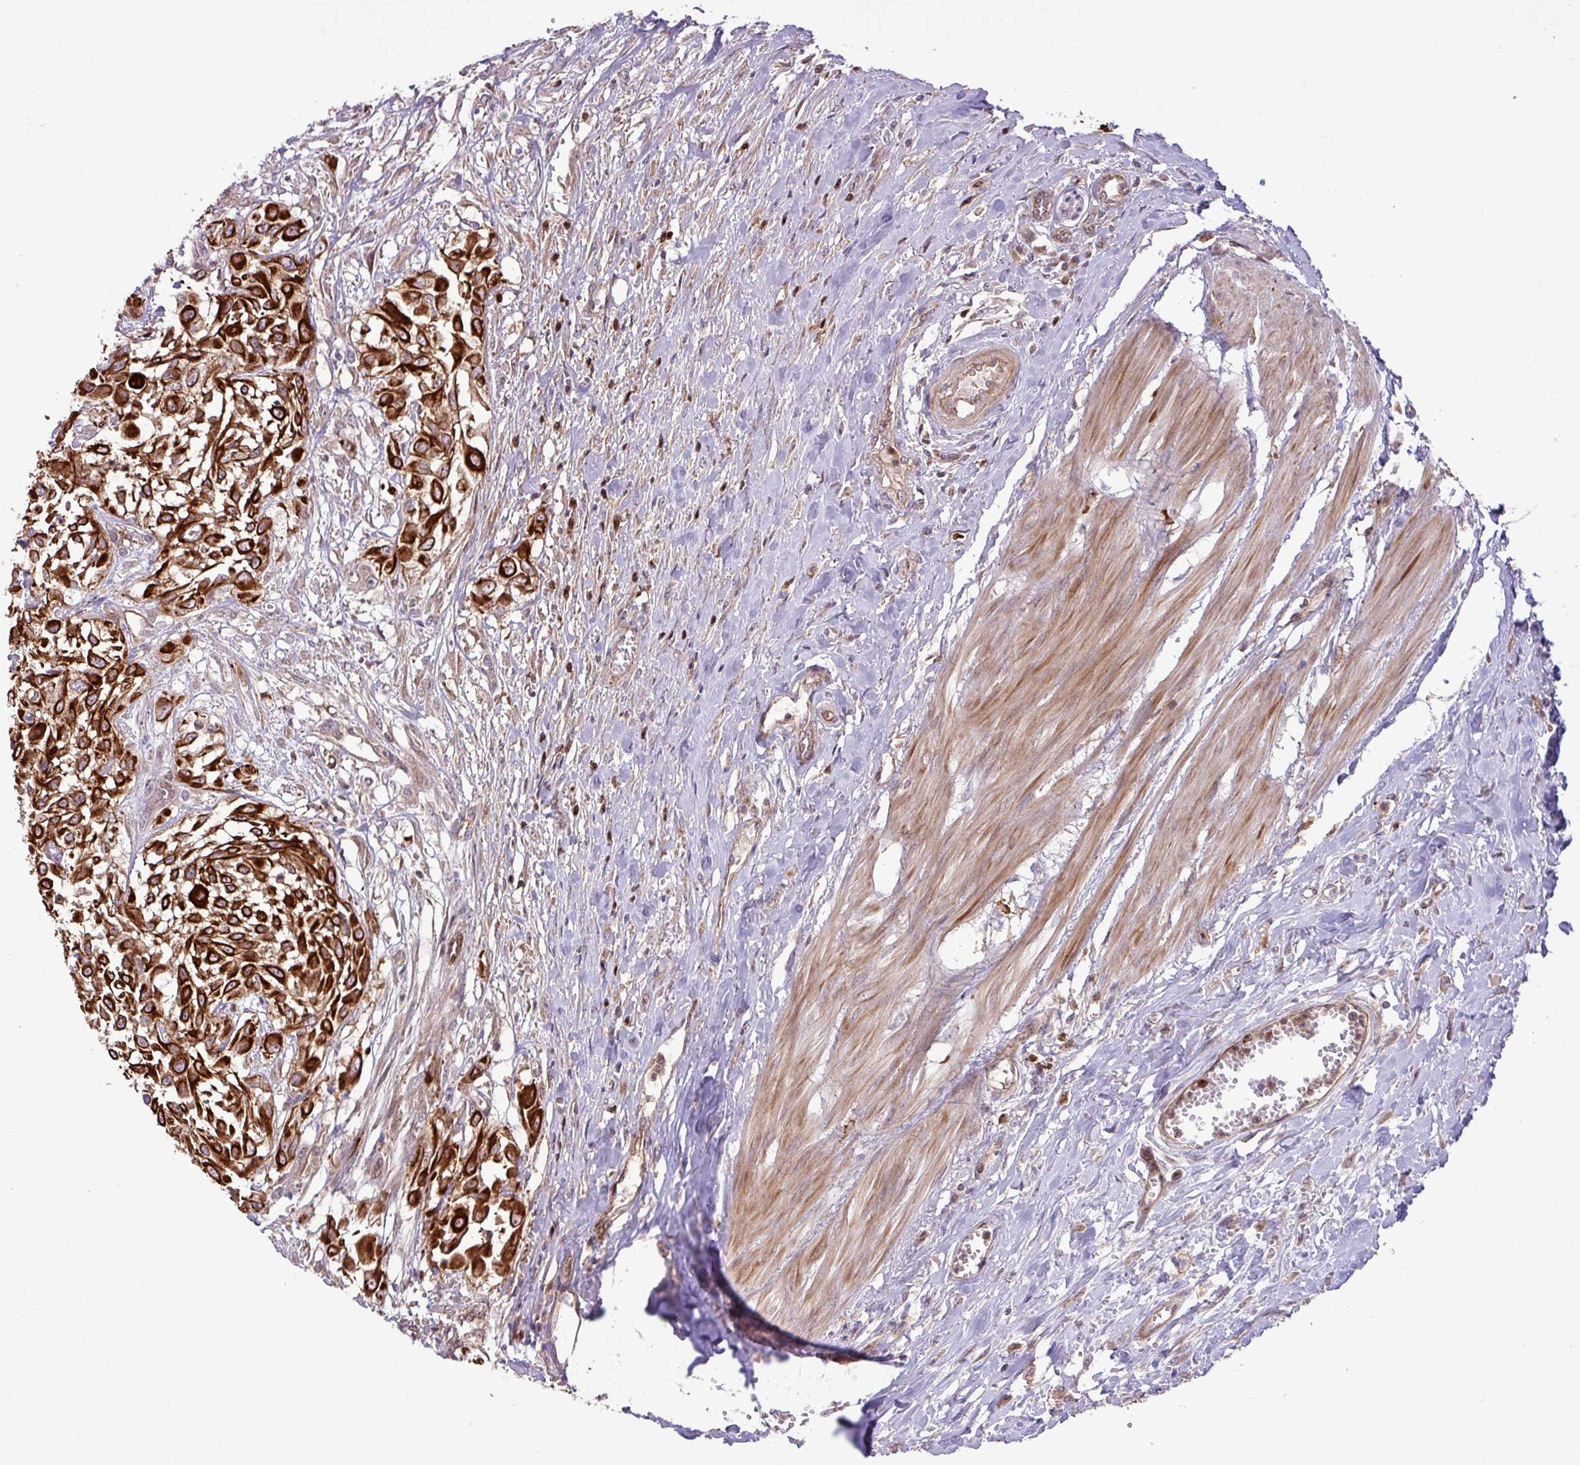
{"staining": {"intensity": "strong", "quantity": ">75%", "location": "cytoplasmic/membranous"}, "tissue": "urothelial cancer", "cell_type": "Tumor cells", "image_type": "cancer", "snomed": [{"axis": "morphology", "description": "Urothelial carcinoma, High grade"}, {"axis": "topography", "description": "Urinary bladder"}], "caption": "Strong cytoplasmic/membranous protein expression is seen in approximately >75% of tumor cells in high-grade urothelial carcinoma.", "gene": "CNTRL", "patient": {"sex": "male", "age": 57}}